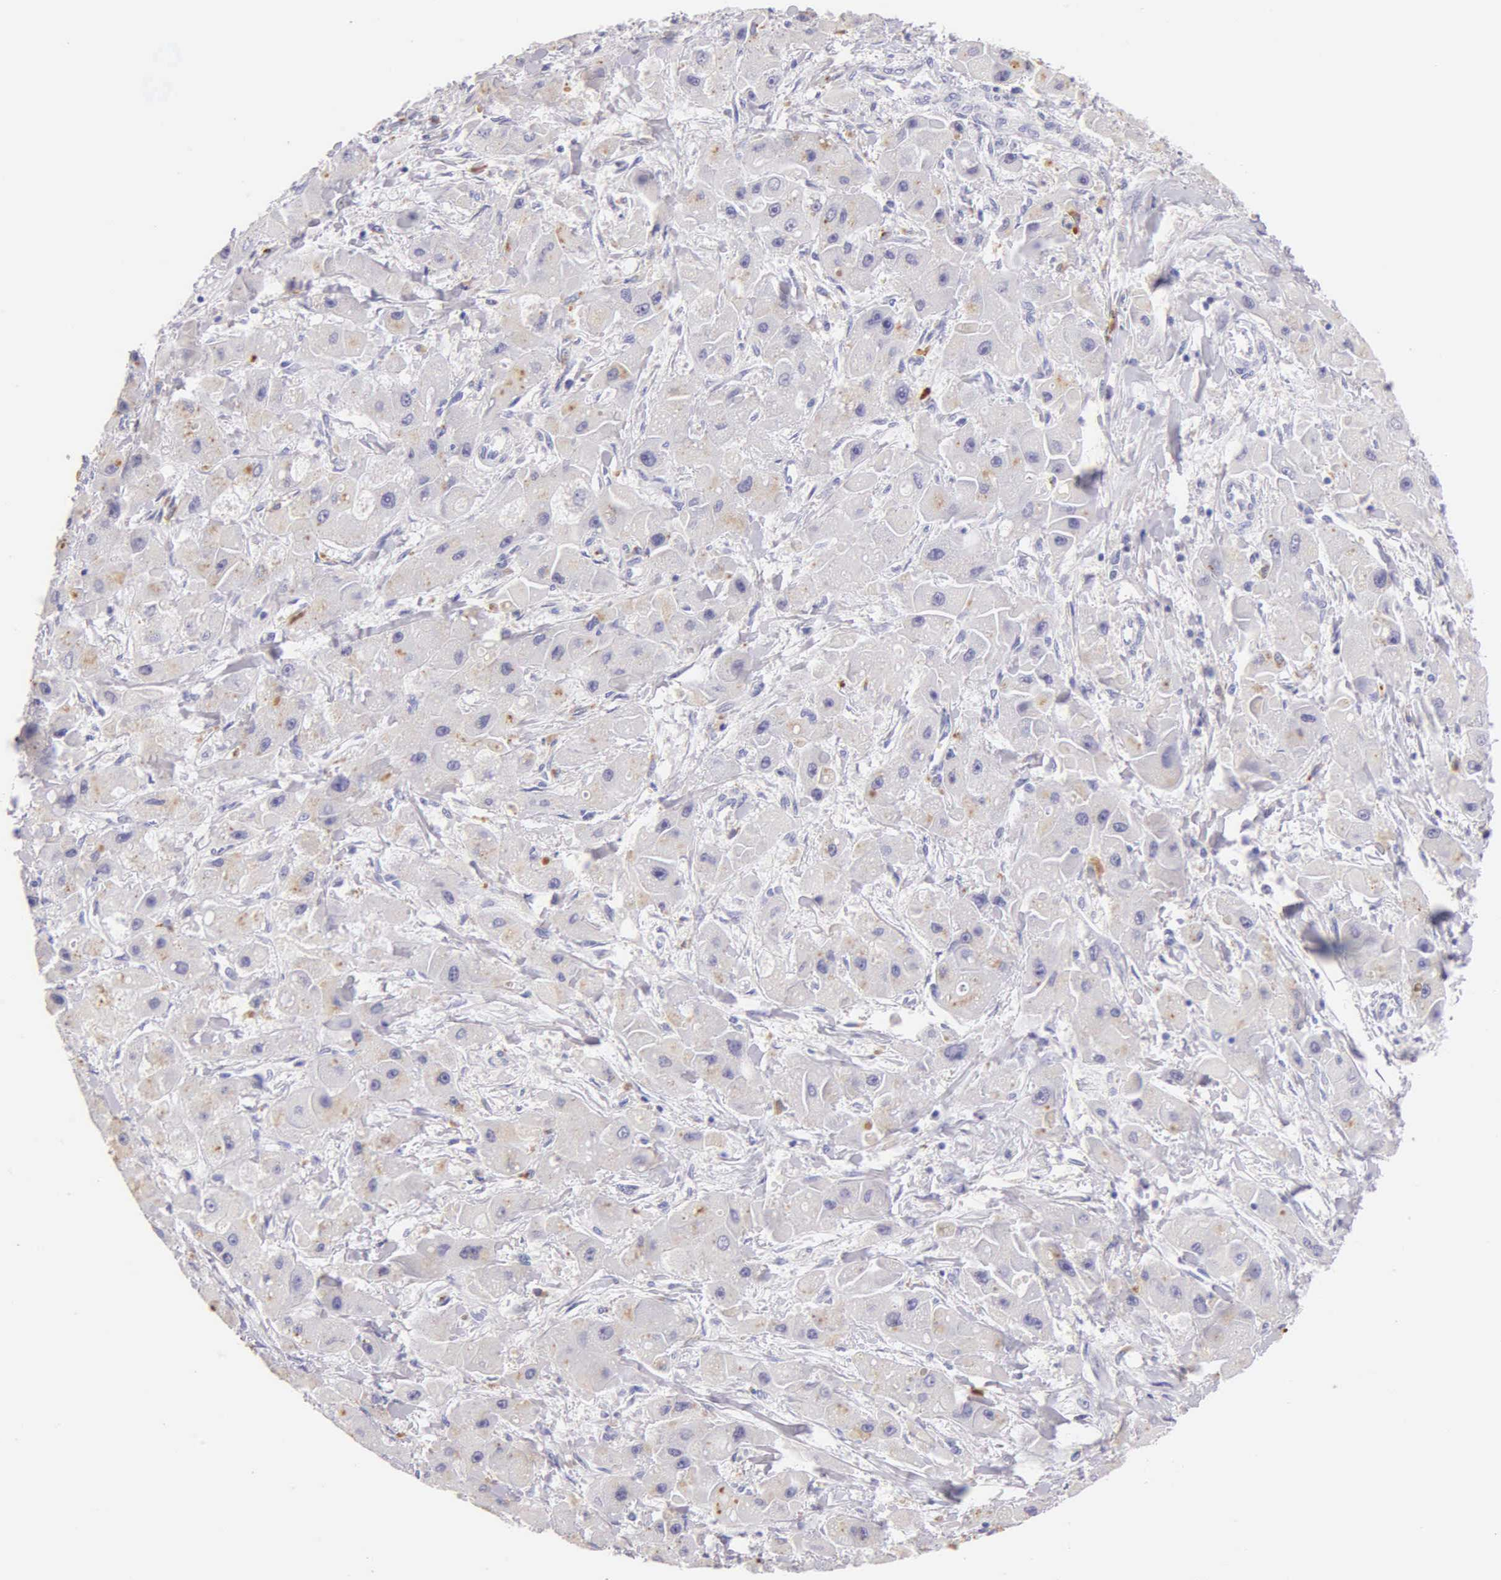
{"staining": {"intensity": "negative", "quantity": "none", "location": "none"}, "tissue": "liver cancer", "cell_type": "Tumor cells", "image_type": "cancer", "snomed": [{"axis": "morphology", "description": "Carcinoma, Hepatocellular, NOS"}, {"axis": "topography", "description": "Liver"}], "caption": "Immunohistochemistry image of neoplastic tissue: human liver hepatocellular carcinoma stained with DAB shows no significant protein expression in tumor cells. (DAB (3,3'-diaminobenzidine) IHC, high magnification).", "gene": "KRT17", "patient": {"sex": "male", "age": 24}}